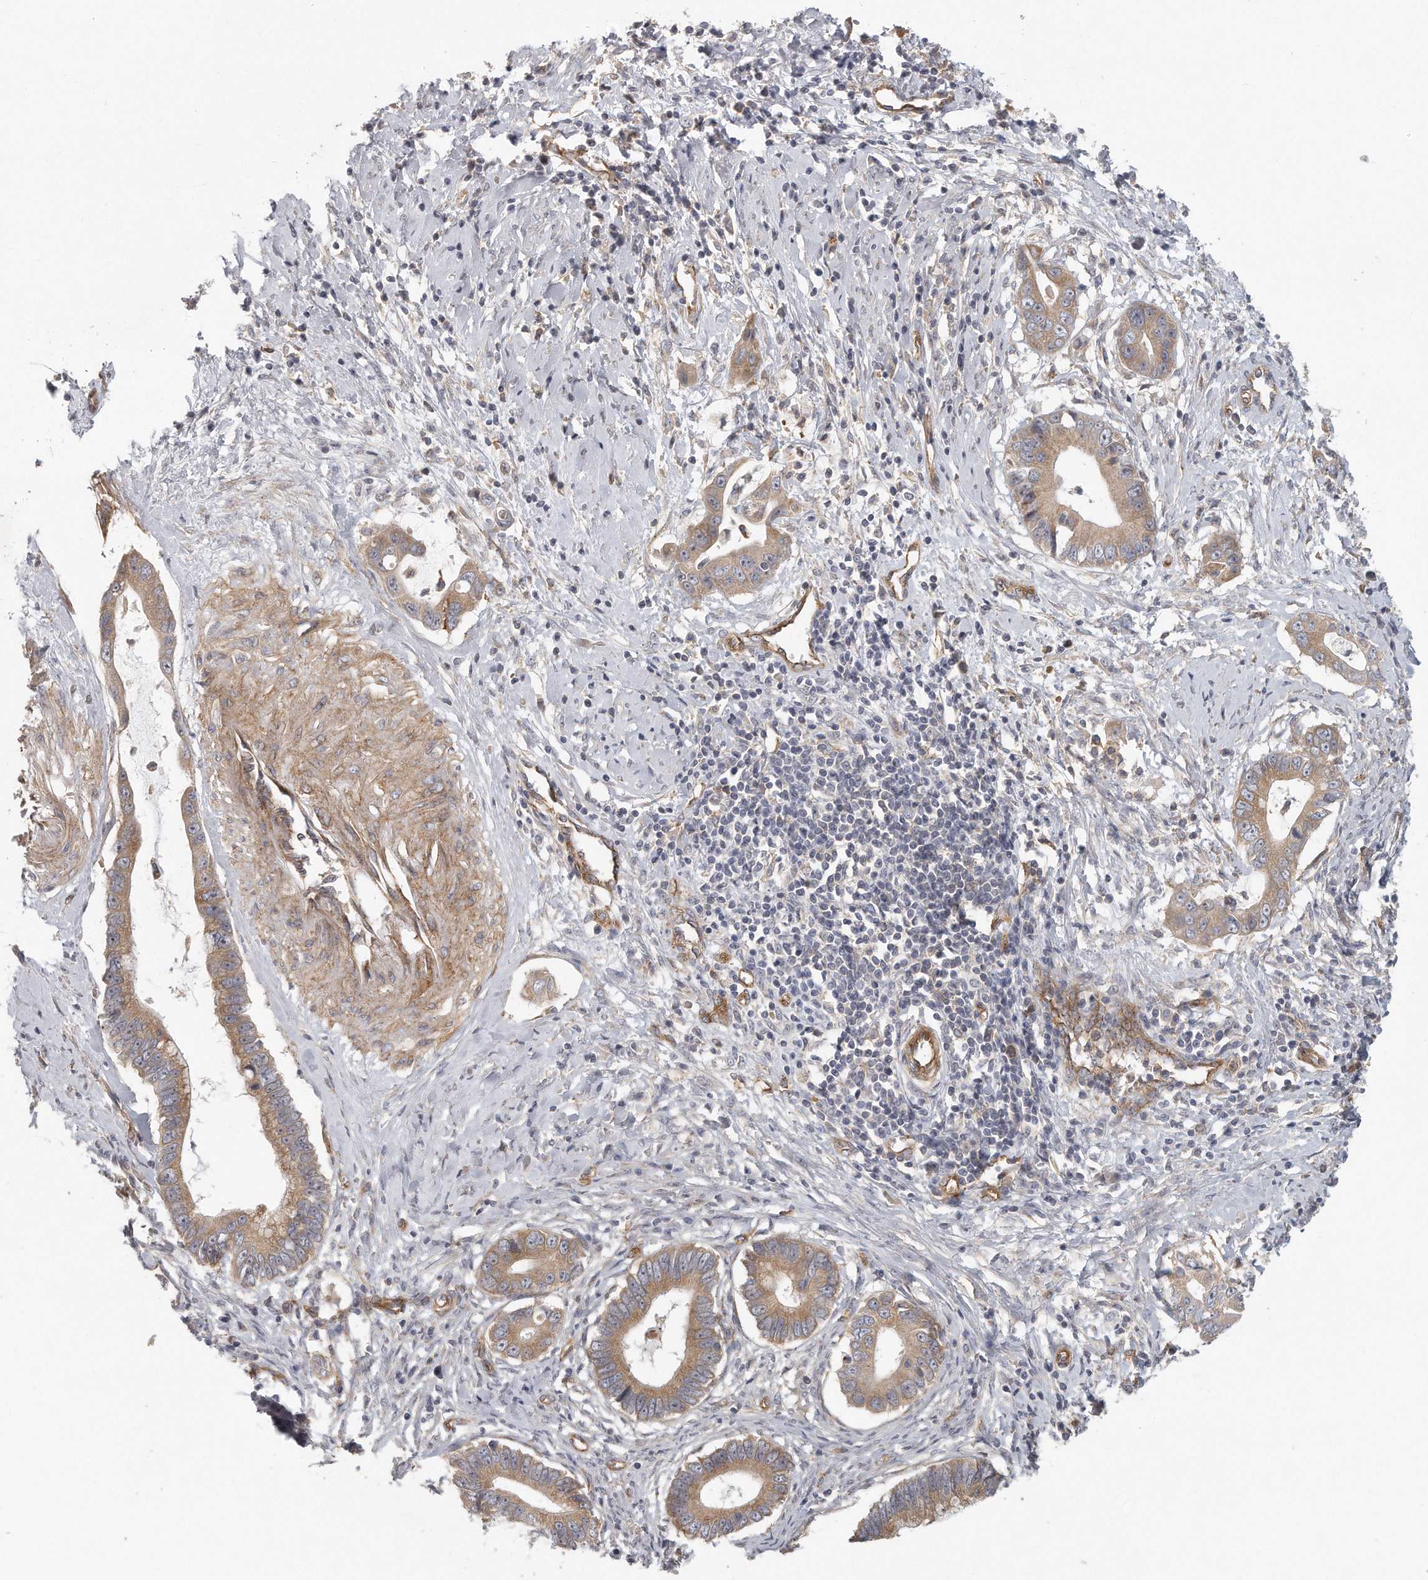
{"staining": {"intensity": "moderate", "quantity": ">75%", "location": "cytoplasmic/membranous"}, "tissue": "cervical cancer", "cell_type": "Tumor cells", "image_type": "cancer", "snomed": [{"axis": "morphology", "description": "Adenocarcinoma, NOS"}, {"axis": "topography", "description": "Cervix"}], "caption": "Immunohistochemical staining of human cervical cancer (adenocarcinoma) shows medium levels of moderate cytoplasmic/membranous expression in approximately >75% of tumor cells. Nuclei are stained in blue.", "gene": "MTERF4", "patient": {"sex": "female", "age": 44}}